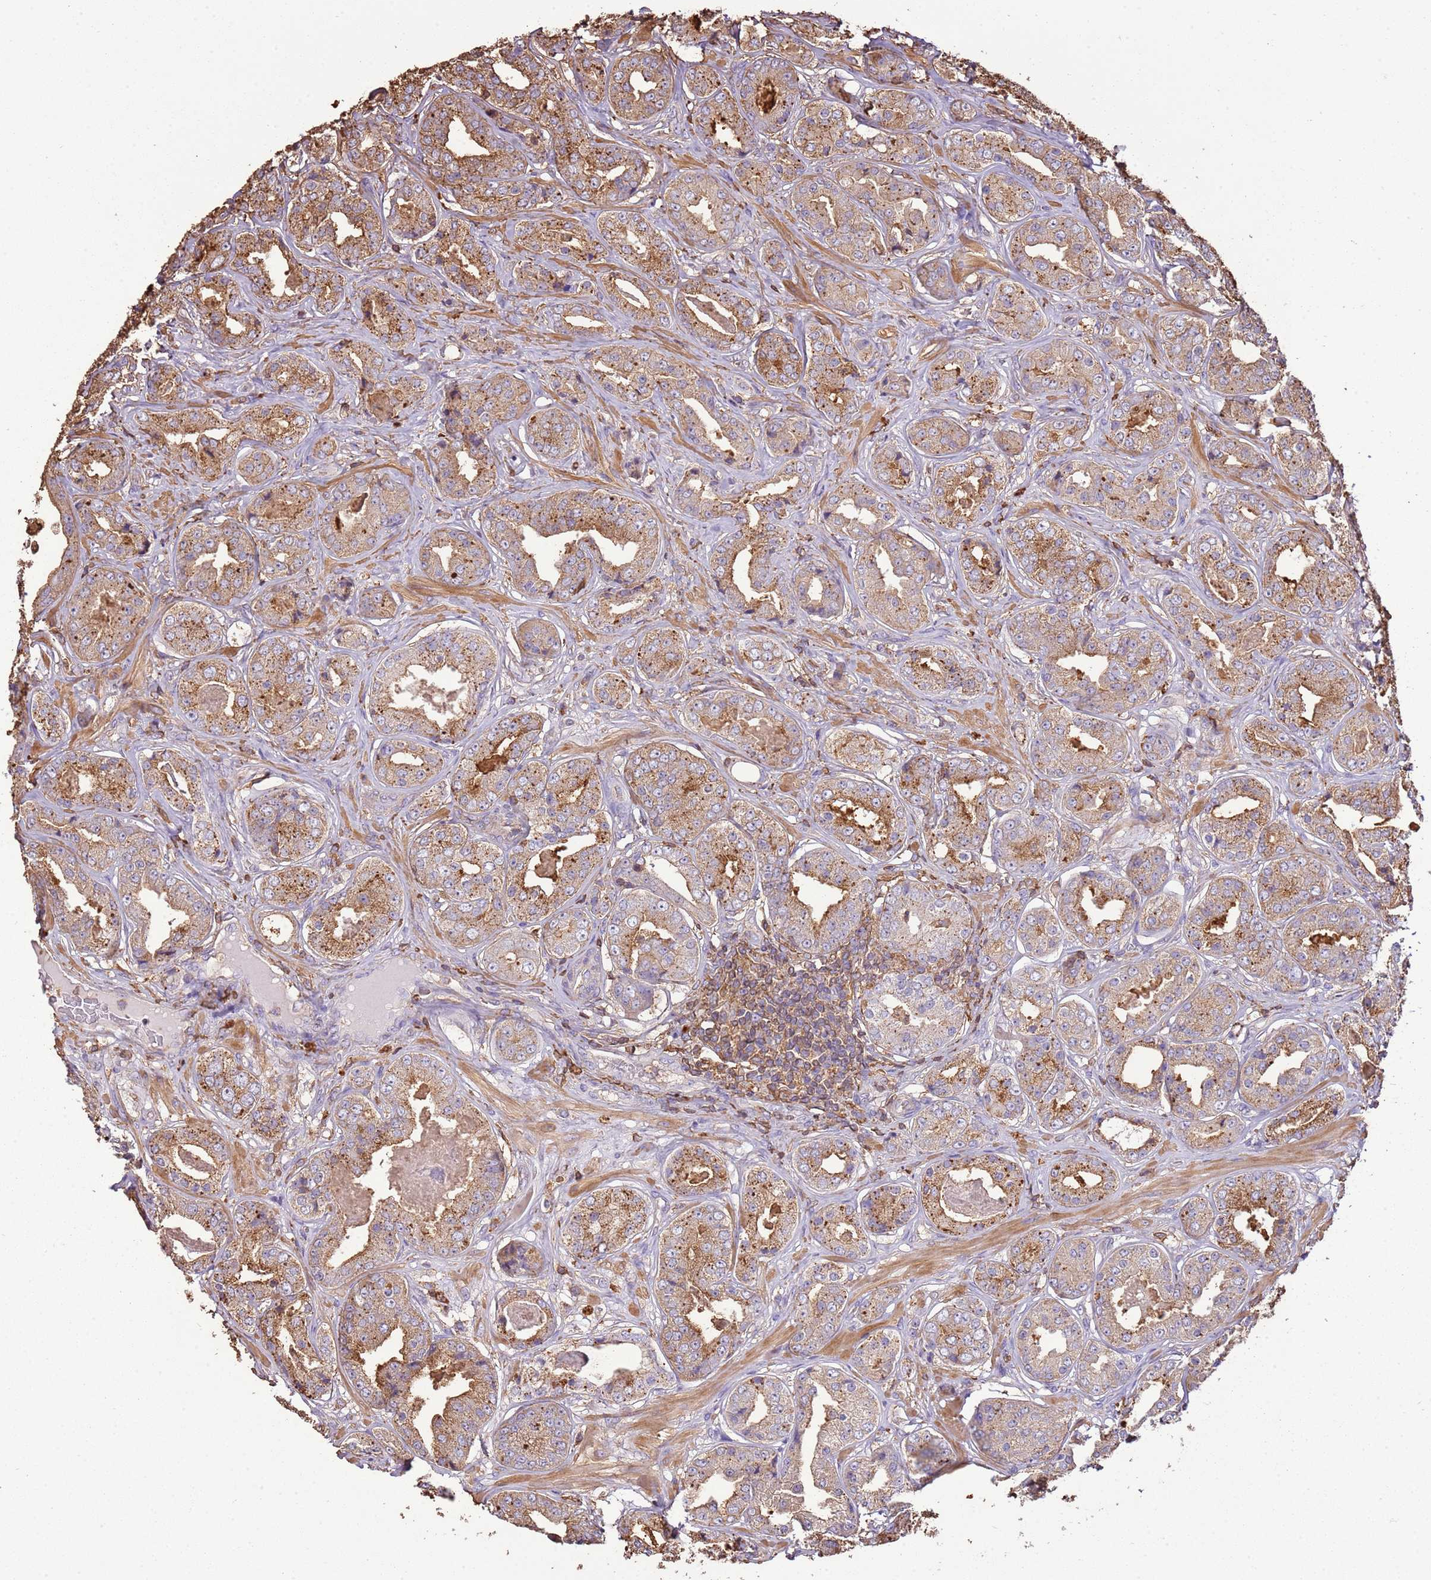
{"staining": {"intensity": "moderate", "quantity": ">75%", "location": "cytoplasmic/membranous"}, "tissue": "prostate cancer", "cell_type": "Tumor cells", "image_type": "cancer", "snomed": [{"axis": "morphology", "description": "Adenocarcinoma, High grade"}, {"axis": "topography", "description": "Prostate"}], "caption": "Moderate cytoplasmic/membranous positivity for a protein is present in about >75% of tumor cells of prostate cancer (adenocarcinoma (high-grade)) using immunohistochemistry.", "gene": "ARL10", "patient": {"sex": "male", "age": 63}}